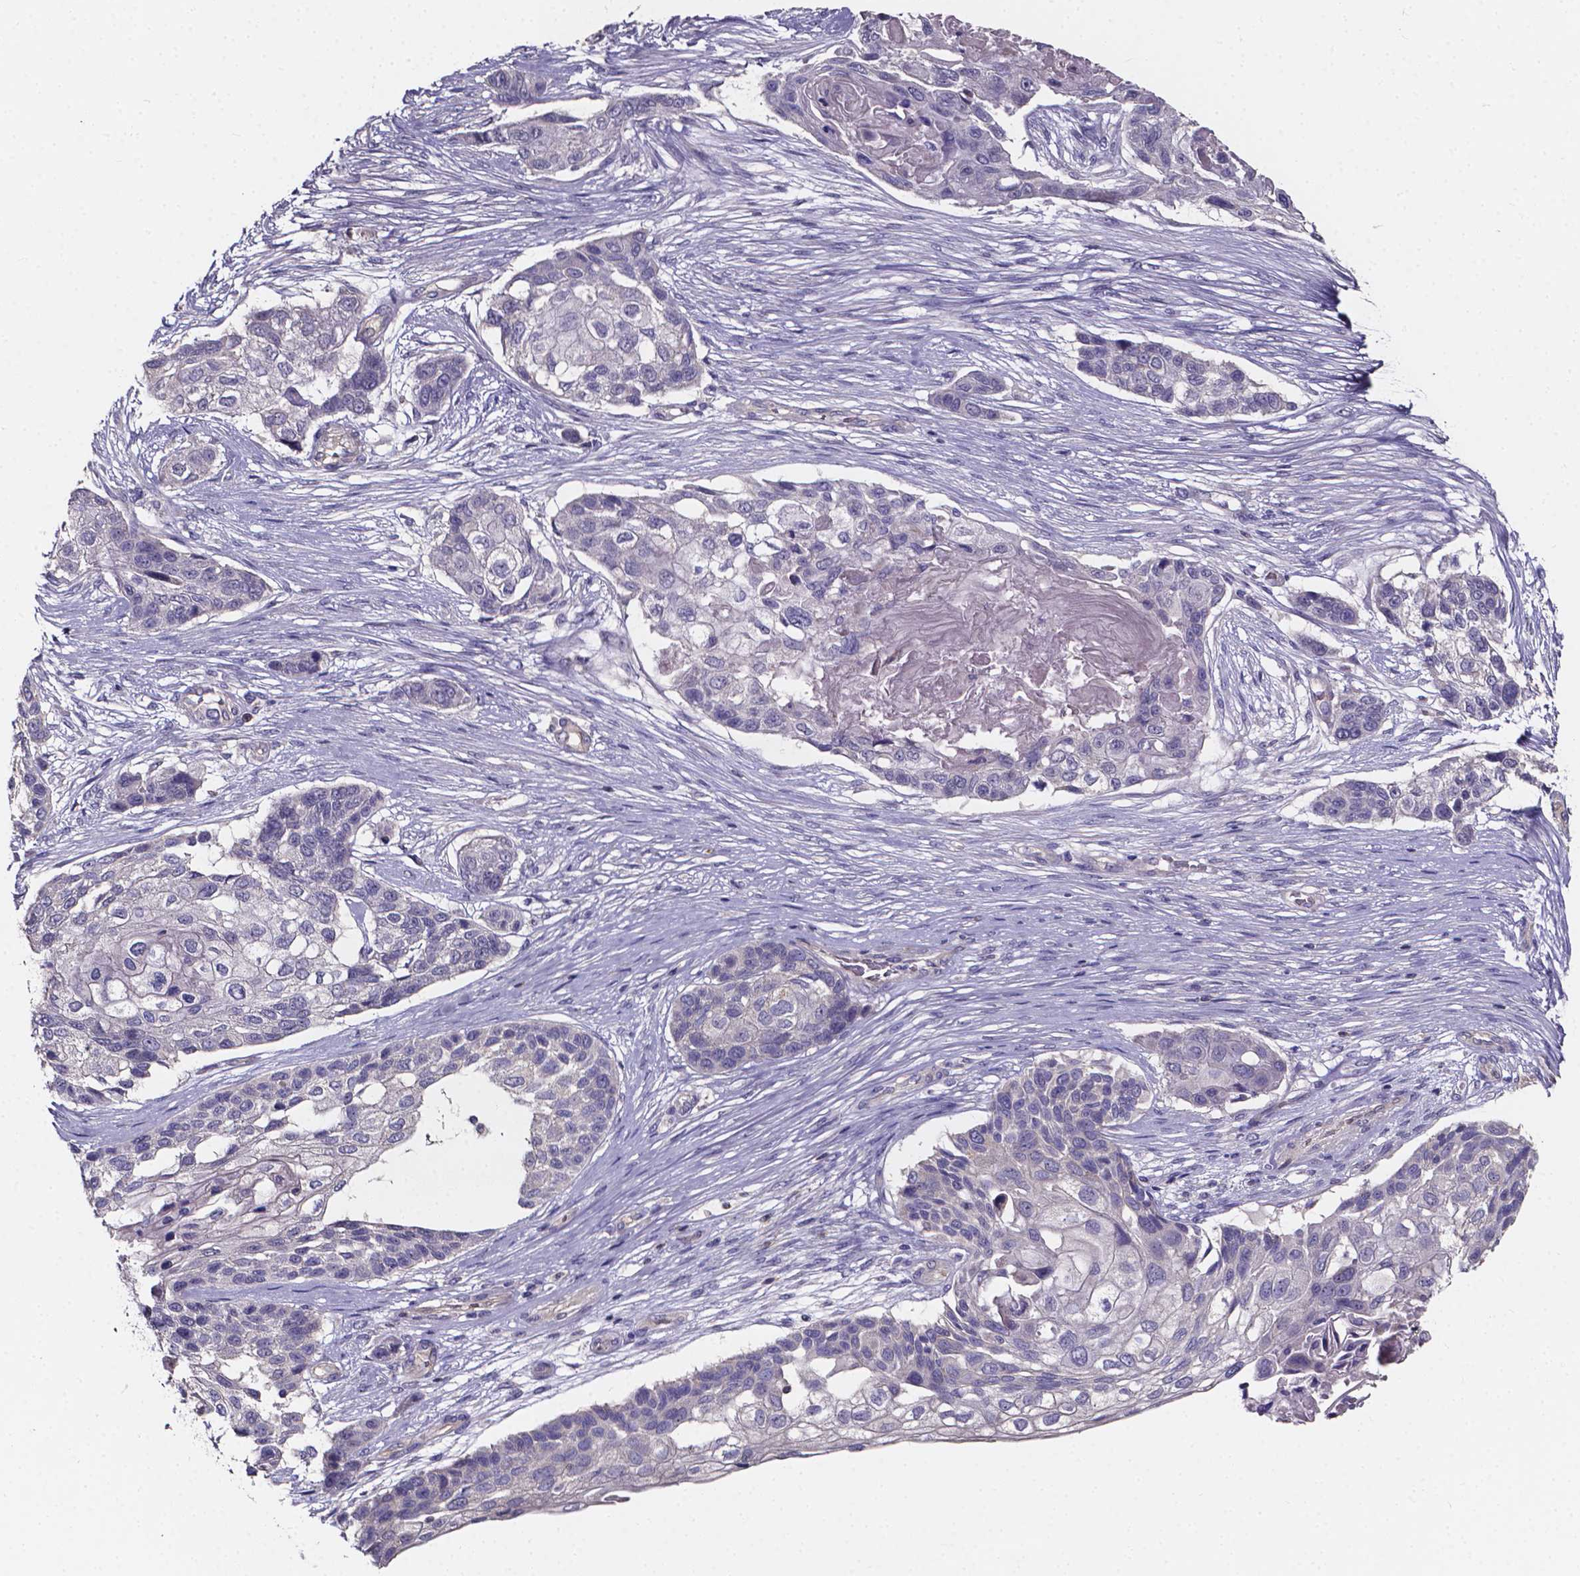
{"staining": {"intensity": "negative", "quantity": "none", "location": "none"}, "tissue": "lung cancer", "cell_type": "Tumor cells", "image_type": "cancer", "snomed": [{"axis": "morphology", "description": "Squamous cell carcinoma, NOS"}, {"axis": "topography", "description": "Lung"}], "caption": "Tumor cells show no significant expression in lung cancer (squamous cell carcinoma).", "gene": "THEMIS", "patient": {"sex": "male", "age": 69}}